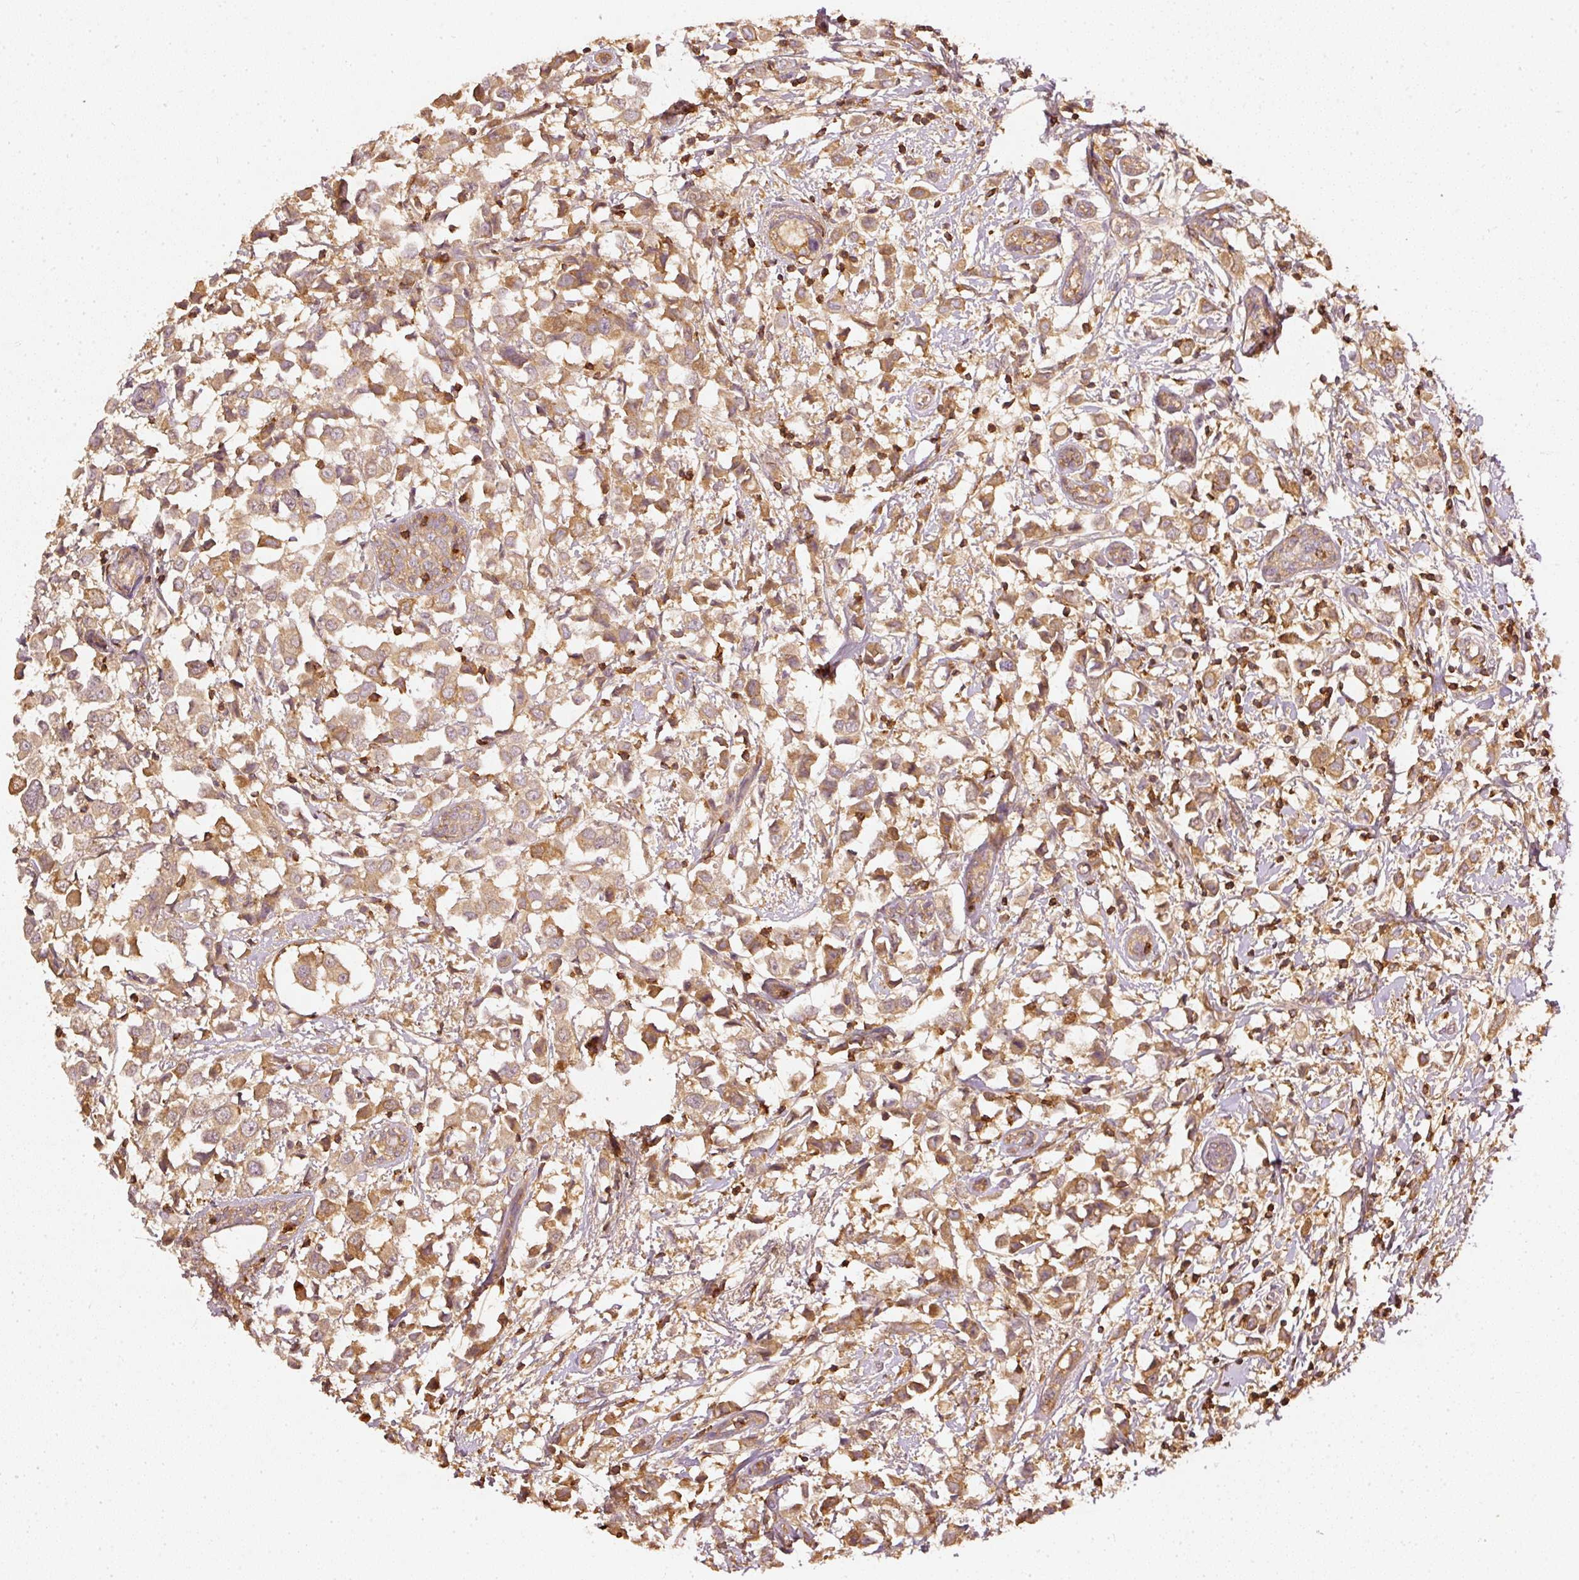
{"staining": {"intensity": "moderate", "quantity": ">75%", "location": "cytoplasmic/membranous"}, "tissue": "breast cancer", "cell_type": "Tumor cells", "image_type": "cancer", "snomed": [{"axis": "morphology", "description": "Duct carcinoma"}, {"axis": "topography", "description": "Breast"}], "caption": "Human breast cancer stained with a brown dye exhibits moderate cytoplasmic/membranous positive staining in about >75% of tumor cells.", "gene": "EVL", "patient": {"sex": "female", "age": 61}}